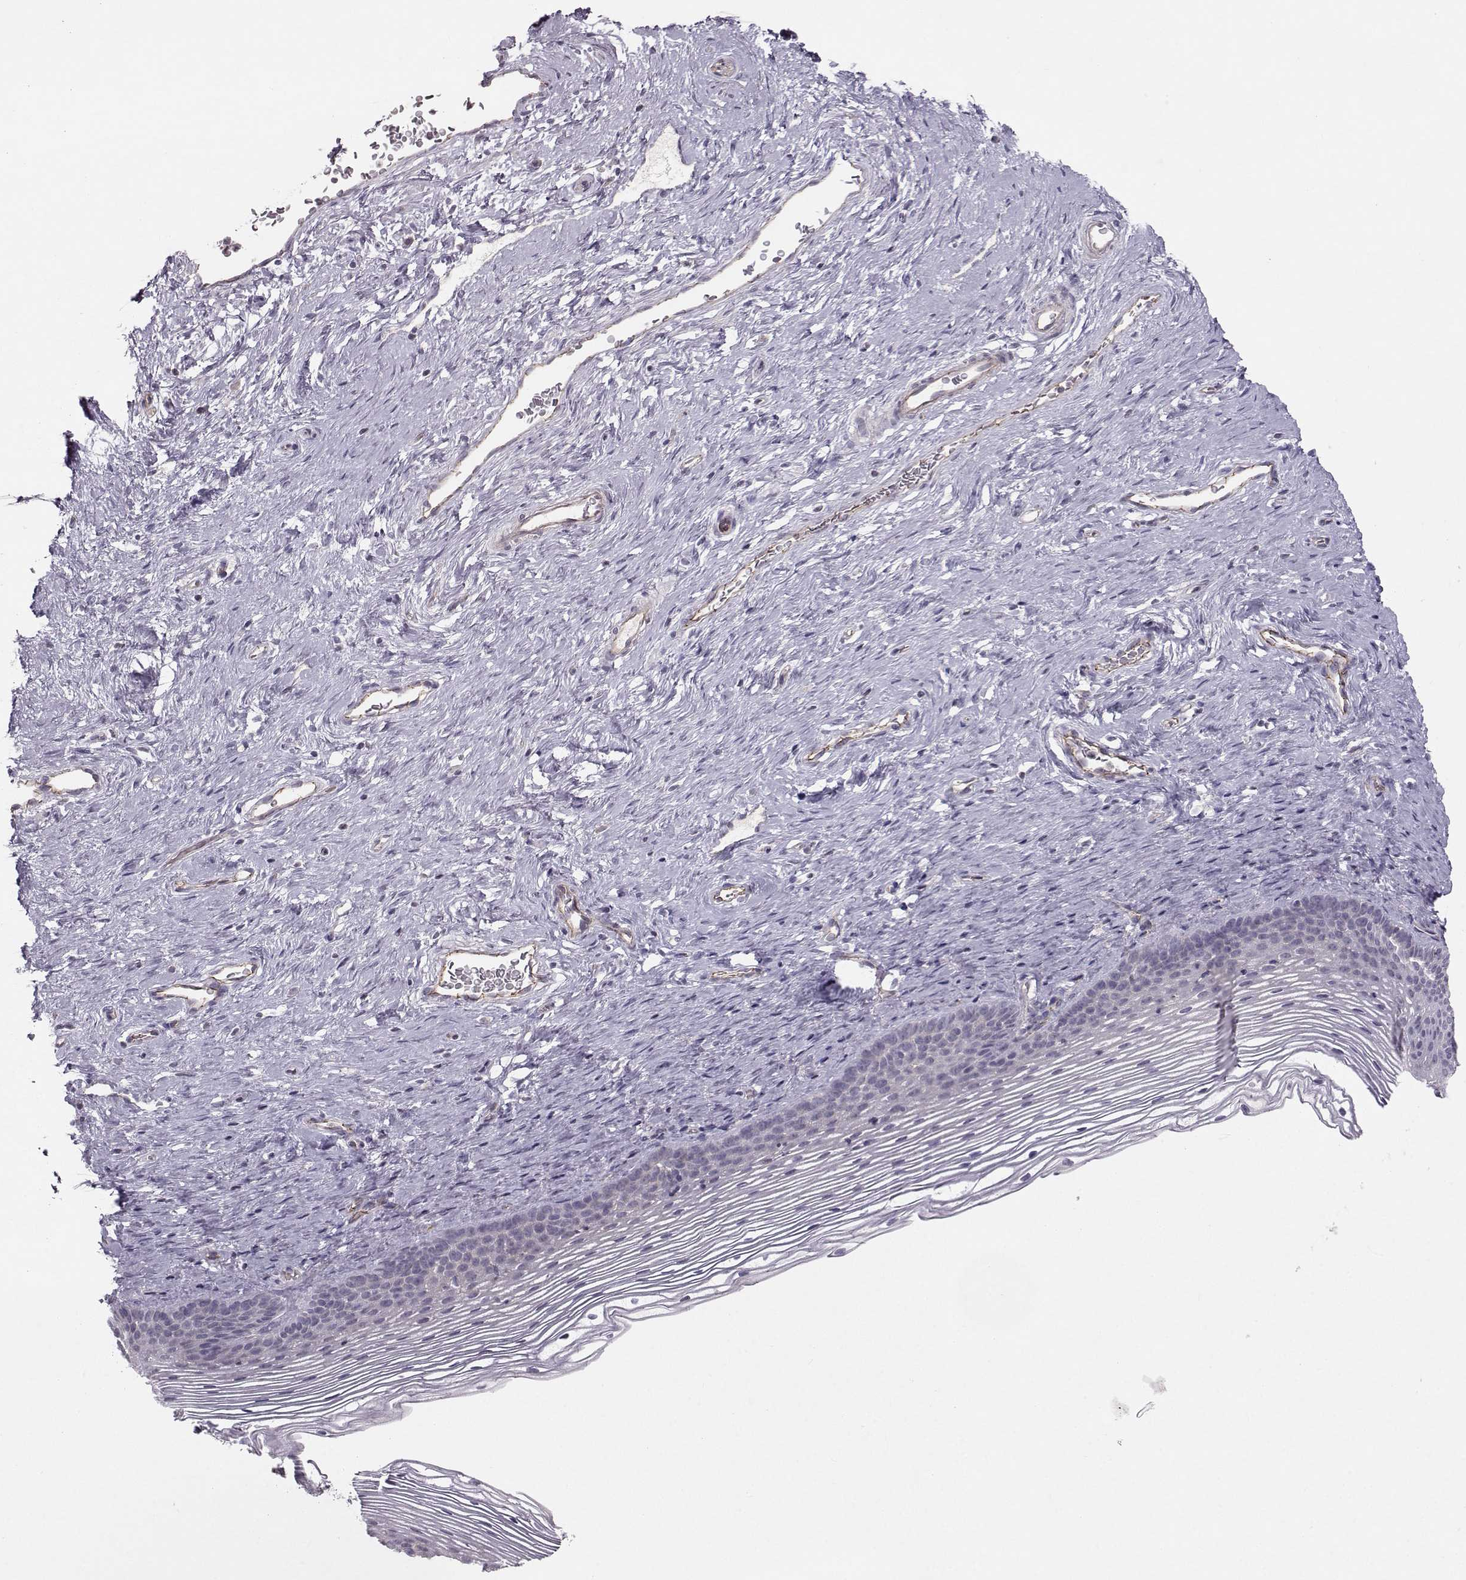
{"staining": {"intensity": "negative", "quantity": "none", "location": "none"}, "tissue": "cervix", "cell_type": "Glandular cells", "image_type": "normal", "snomed": [{"axis": "morphology", "description": "Normal tissue, NOS"}, {"axis": "topography", "description": "Cervix"}], "caption": "Protein analysis of benign cervix displays no significant positivity in glandular cells.", "gene": "MAST1", "patient": {"sex": "female", "age": 39}}